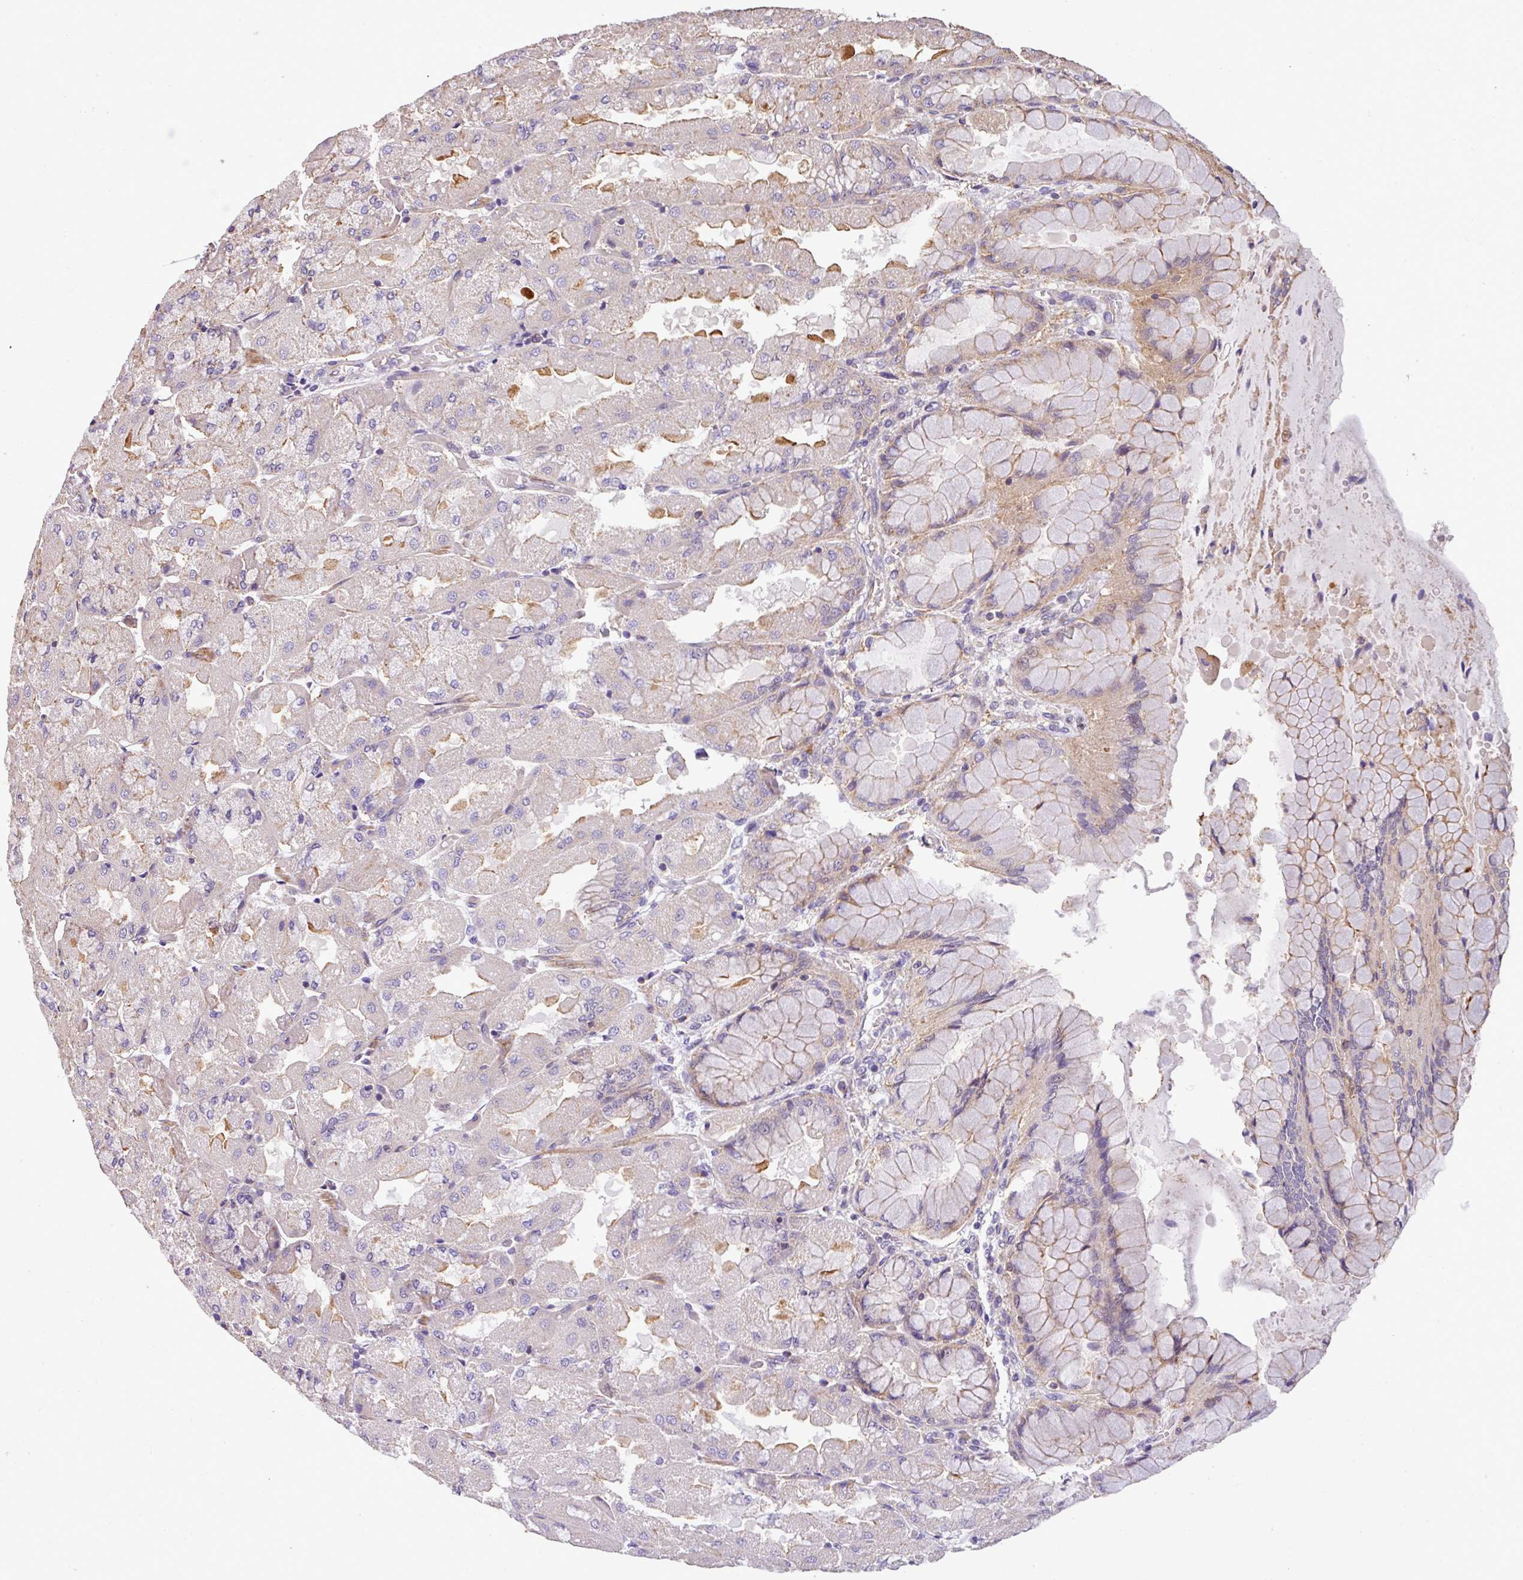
{"staining": {"intensity": "moderate", "quantity": "<25%", "location": "cytoplasmic/membranous"}, "tissue": "stomach", "cell_type": "Glandular cells", "image_type": "normal", "snomed": [{"axis": "morphology", "description": "Normal tissue, NOS"}, {"axis": "topography", "description": "Stomach"}], "caption": "Brown immunohistochemical staining in unremarkable stomach shows moderate cytoplasmic/membranous expression in approximately <25% of glandular cells. The staining is performed using DAB (3,3'-diaminobenzidine) brown chromogen to label protein expression. The nuclei are counter-stained blue using hematoxylin.", "gene": "CASS4", "patient": {"sex": "female", "age": 61}}